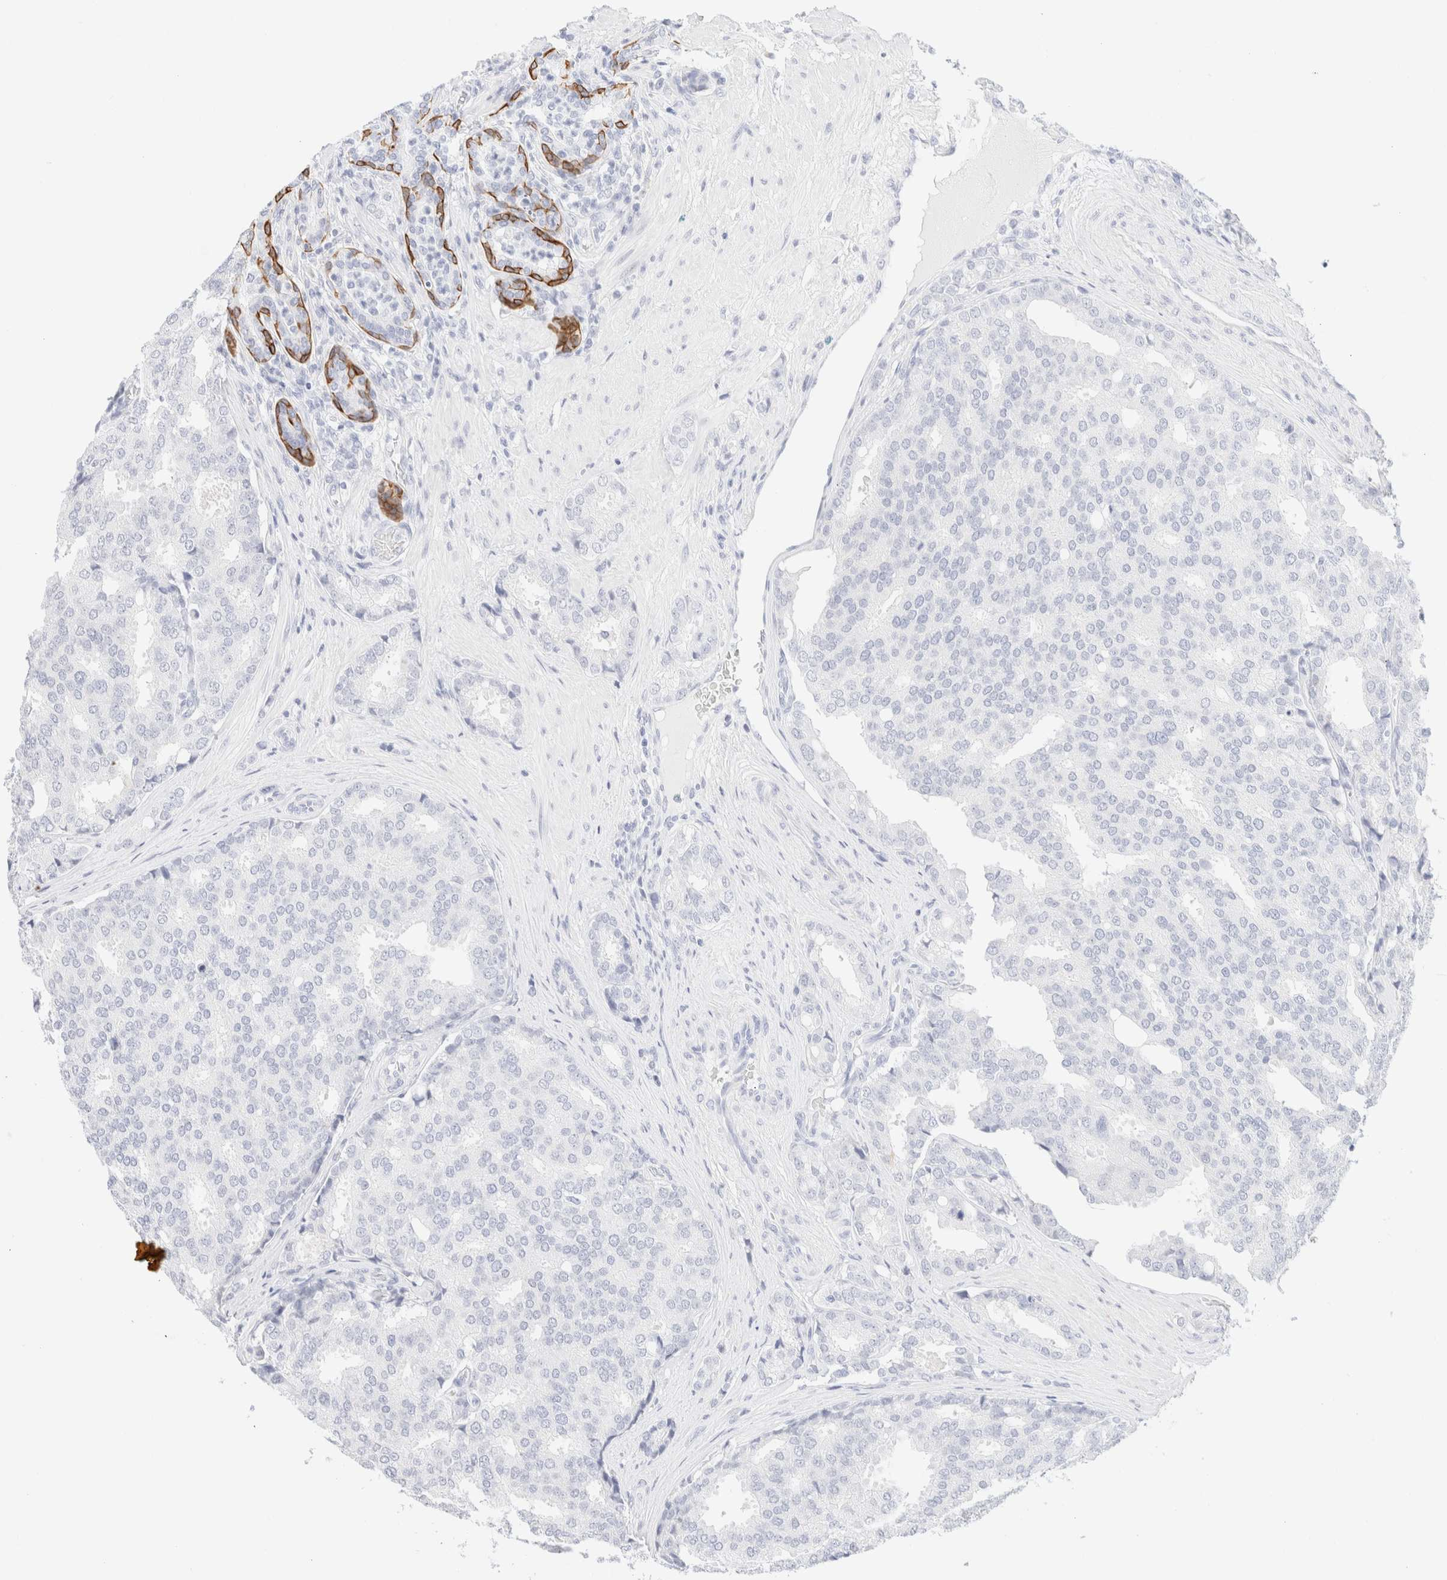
{"staining": {"intensity": "negative", "quantity": "none", "location": "none"}, "tissue": "prostate cancer", "cell_type": "Tumor cells", "image_type": "cancer", "snomed": [{"axis": "morphology", "description": "Adenocarcinoma, High grade"}, {"axis": "topography", "description": "Prostate"}], "caption": "An immunohistochemistry photomicrograph of high-grade adenocarcinoma (prostate) is shown. There is no staining in tumor cells of high-grade adenocarcinoma (prostate).", "gene": "KRT15", "patient": {"sex": "male", "age": 50}}